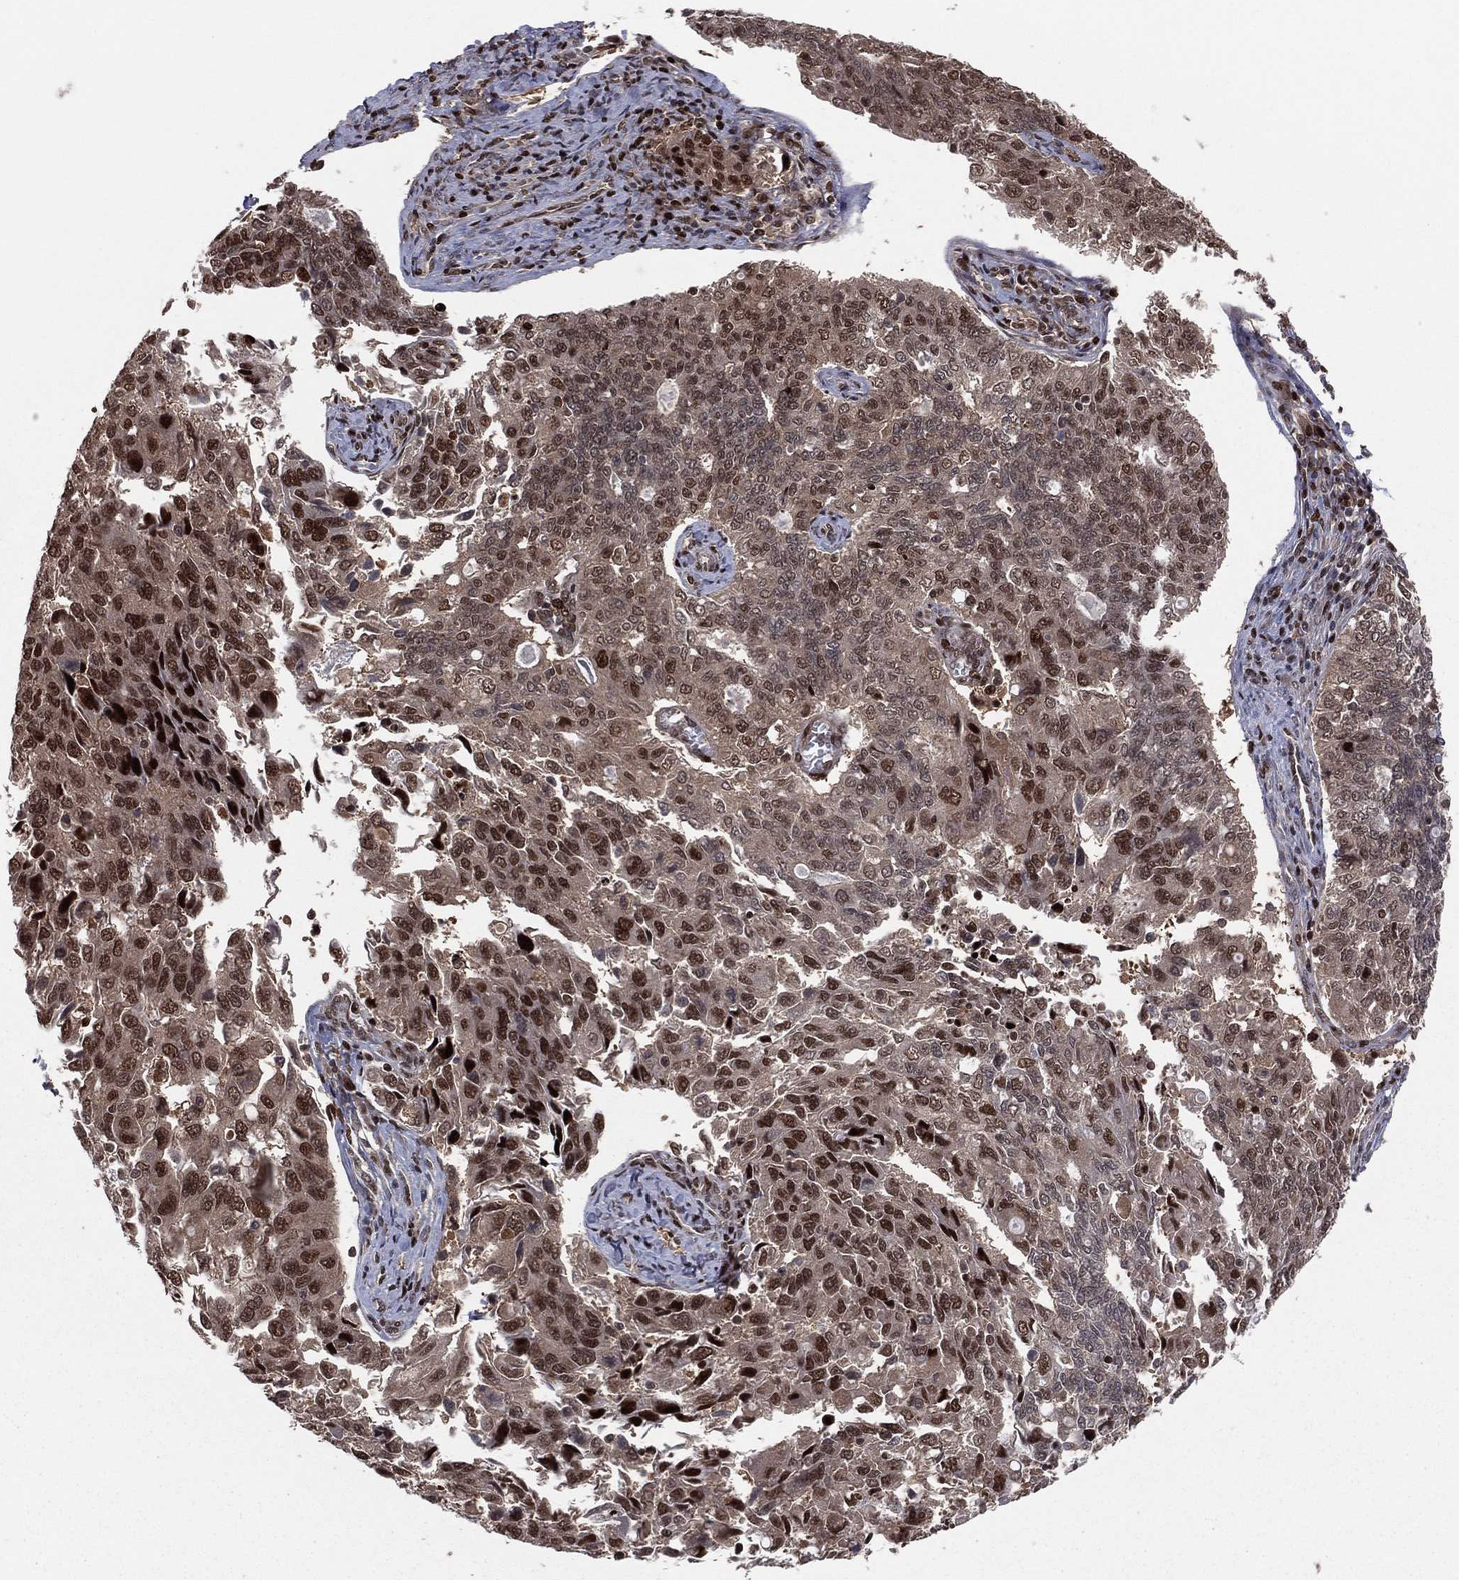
{"staining": {"intensity": "strong", "quantity": ">75%", "location": "cytoplasmic/membranous,nuclear"}, "tissue": "endometrial cancer", "cell_type": "Tumor cells", "image_type": "cancer", "snomed": [{"axis": "morphology", "description": "Adenocarcinoma, NOS"}, {"axis": "topography", "description": "Endometrium"}], "caption": "Immunohistochemical staining of adenocarcinoma (endometrial) exhibits high levels of strong cytoplasmic/membranous and nuclear expression in approximately >75% of tumor cells.", "gene": "PSMA1", "patient": {"sex": "female", "age": 43}}